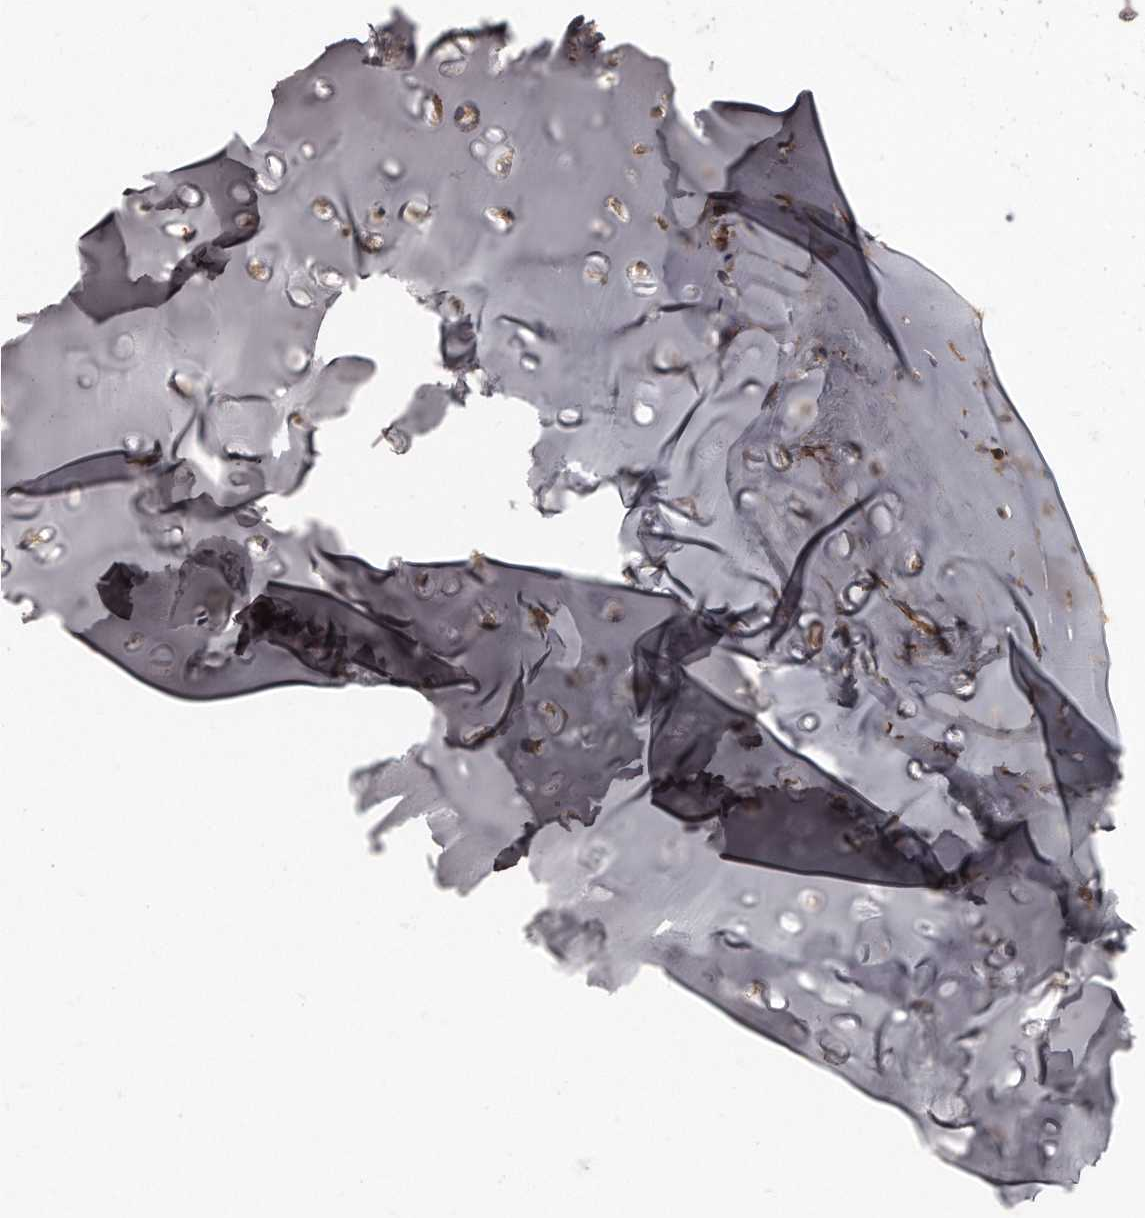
{"staining": {"intensity": "weak", "quantity": ">75%", "location": "cytoplasmic/membranous"}, "tissue": "soft tissue", "cell_type": "Chondrocytes", "image_type": "normal", "snomed": [{"axis": "morphology", "description": "Normal tissue, NOS"}, {"axis": "morphology", "description": "Basal cell carcinoma"}, {"axis": "topography", "description": "Cartilage tissue"}, {"axis": "topography", "description": "Nasopharynx"}, {"axis": "topography", "description": "Oral tissue"}], "caption": "Immunohistochemistry (IHC) of normal human soft tissue shows low levels of weak cytoplasmic/membranous expression in about >75% of chondrocytes. The staining is performed using DAB (3,3'-diaminobenzidine) brown chromogen to label protein expression. The nuclei are counter-stained blue using hematoxylin.", "gene": "CAP1", "patient": {"sex": "female", "age": 77}}